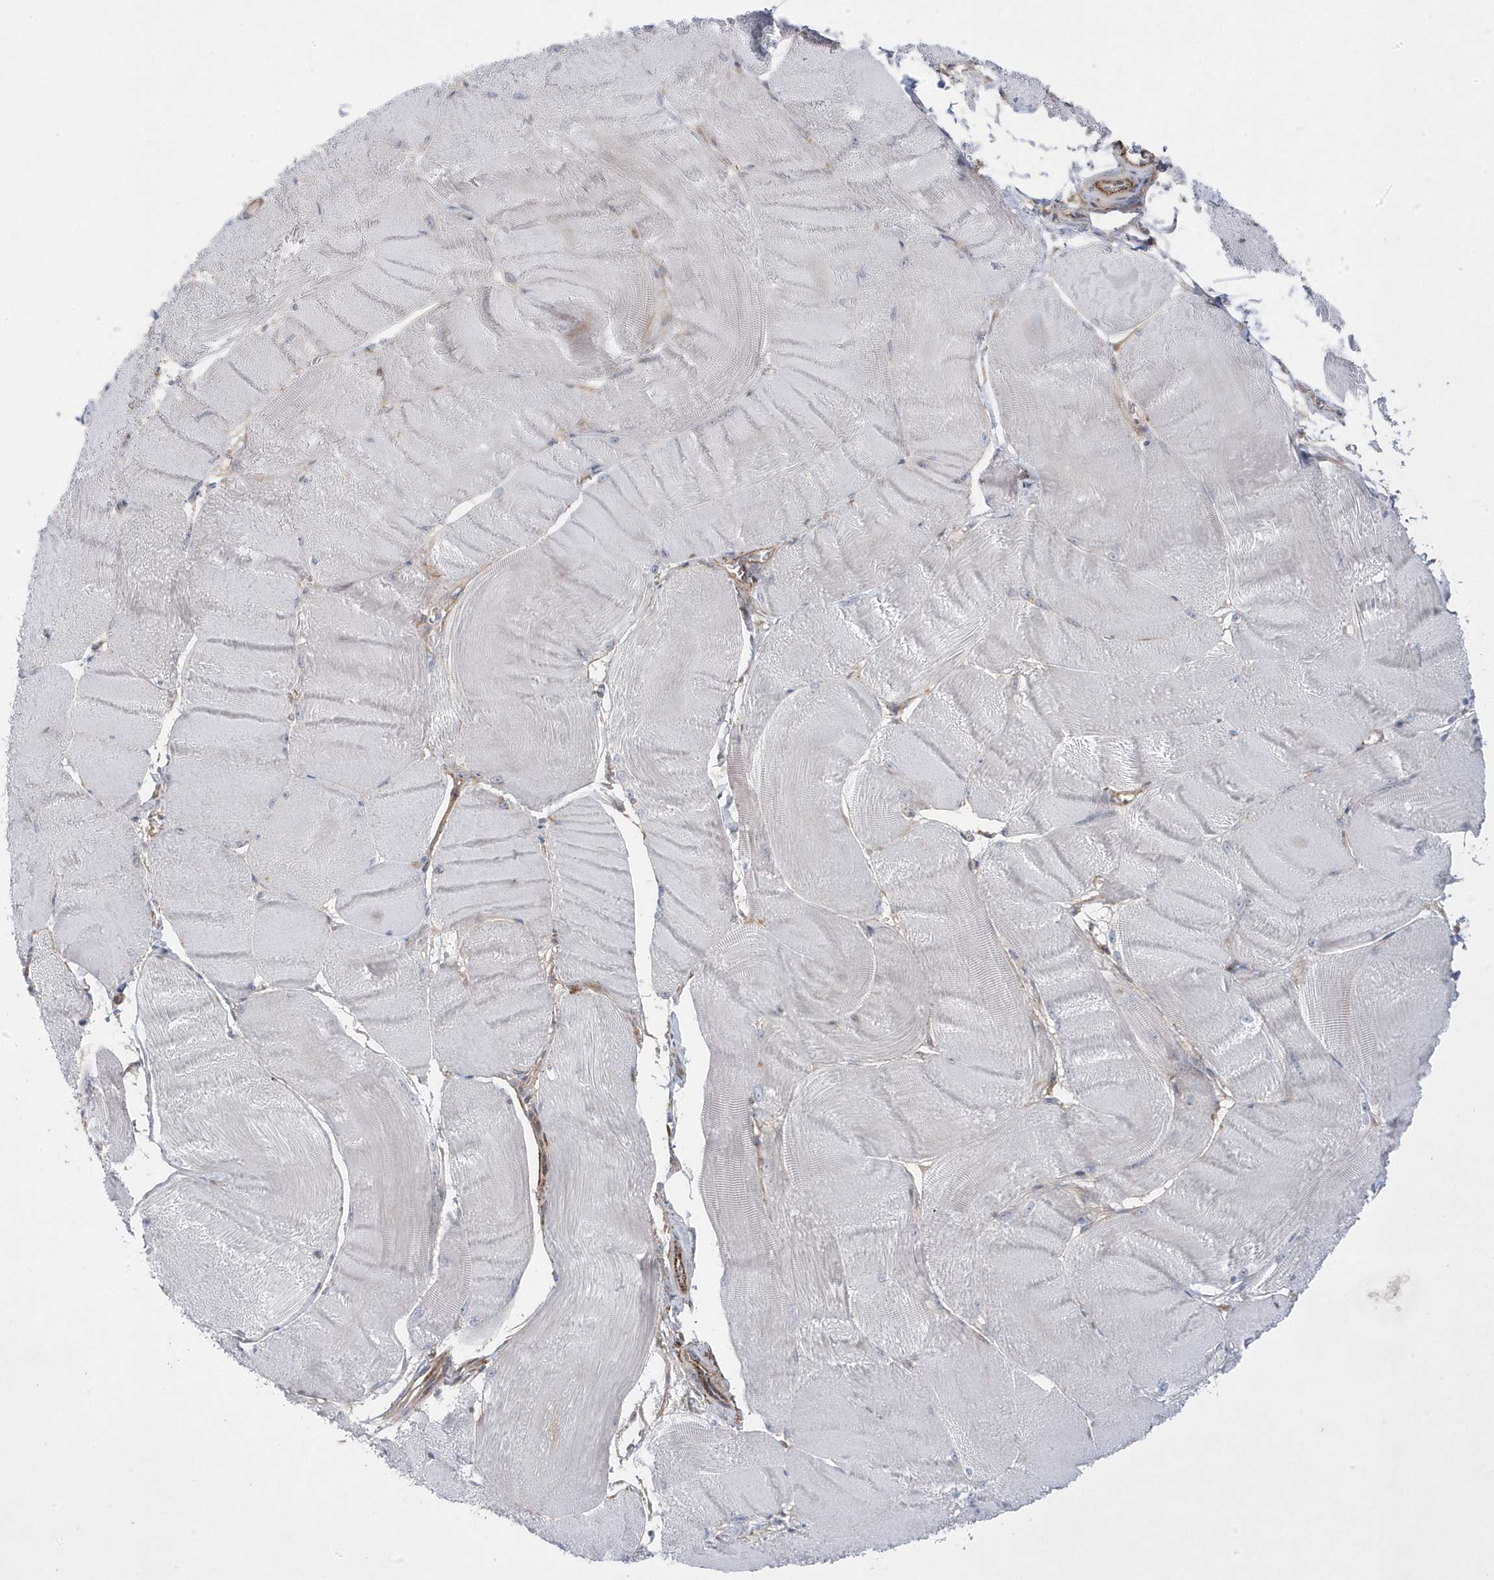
{"staining": {"intensity": "negative", "quantity": "none", "location": "none"}, "tissue": "skeletal muscle", "cell_type": "Myocytes", "image_type": "normal", "snomed": [{"axis": "morphology", "description": "Normal tissue, NOS"}, {"axis": "morphology", "description": "Basal cell carcinoma"}, {"axis": "topography", "description": "Skeletal muscle"}], "caption": "Myocytes are negative for brown protein staining in normal skeletal muscle. (Stains: DAB immunohistochemistry (IHC) with hematoxylin counter stain, Microscopy: brightfield microscopy at high magnification).", "gene": "ANAPC1", "patient": {"sex": "female", "age": 64}}